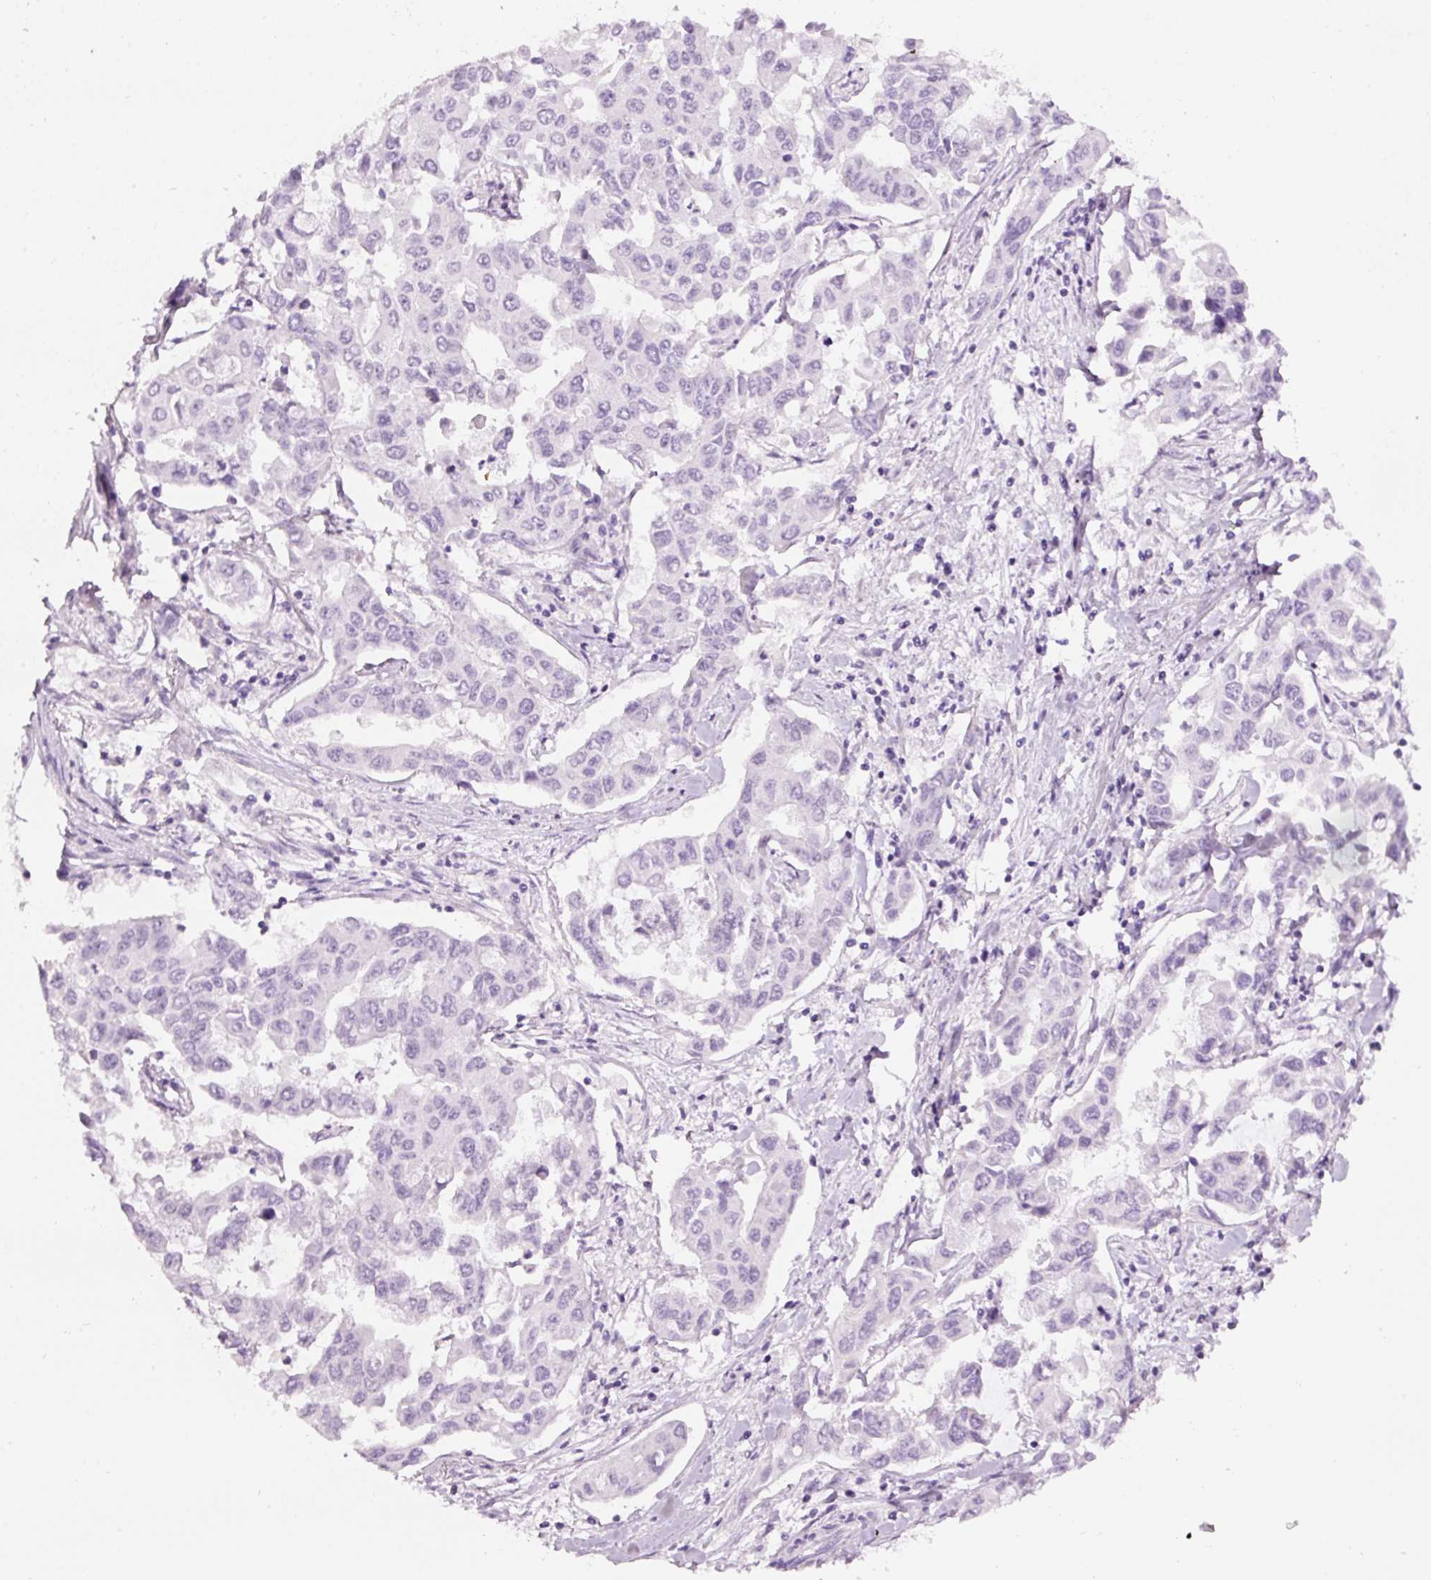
{"staining": {"intensity": "negative", "quantity": "none", "location": "none"}, "tissue": "lung cancer", "cell_type": "Tumor cells", "image_type": "cancer", "snomed": [{"axis": "morphology", "description": "Adenocarcinoma, NOS"}, {"axis": "topography", "description": "Lung"}], "caption": "Immunohistochemistry of human lung cancer reveals no staining in tumor cells.", "gene": "GCG", "patient": {"sex": "male", "age": 64}}